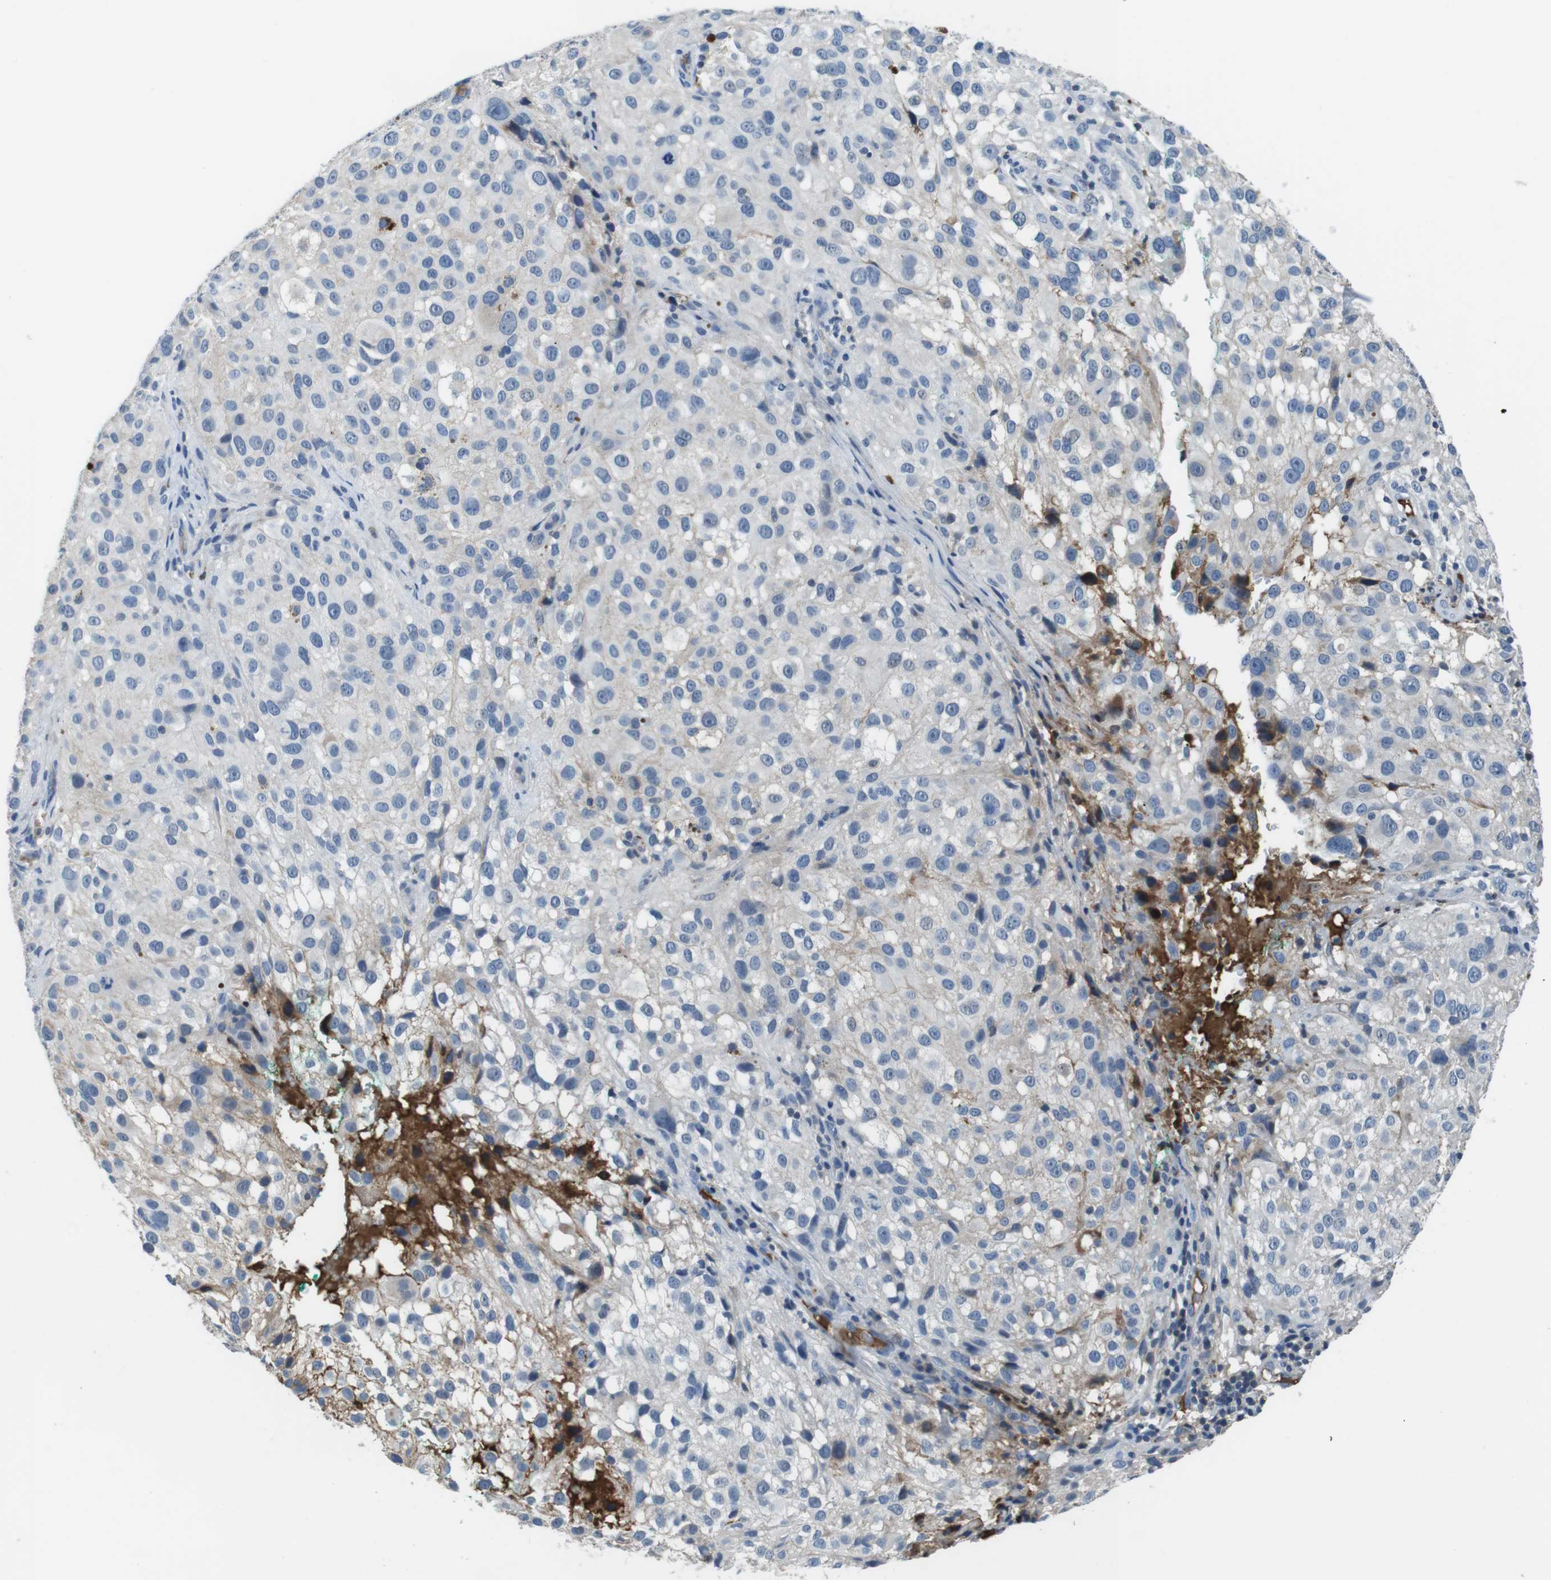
{"staining": {"intensity": "negative", "quantity": "none", "location": "none"}, "tissue": "melanoma", "cell_type": "Tumor cells", "image_type": "cancer", "snomed": [{"axis": "morphology", "description": "Necrosis, NOS"}, {"axis": "morphology", "description": "Malignant melanoma, NOS"}, {"axis": "topography", "description": "Skin"}], "caption": "There is no significant staining in tumor cells of malignant melanoma. Nuclei are stained in blue.", "gene": "TMPRSS15", "patient": {"sex": "female", "age": 87}}